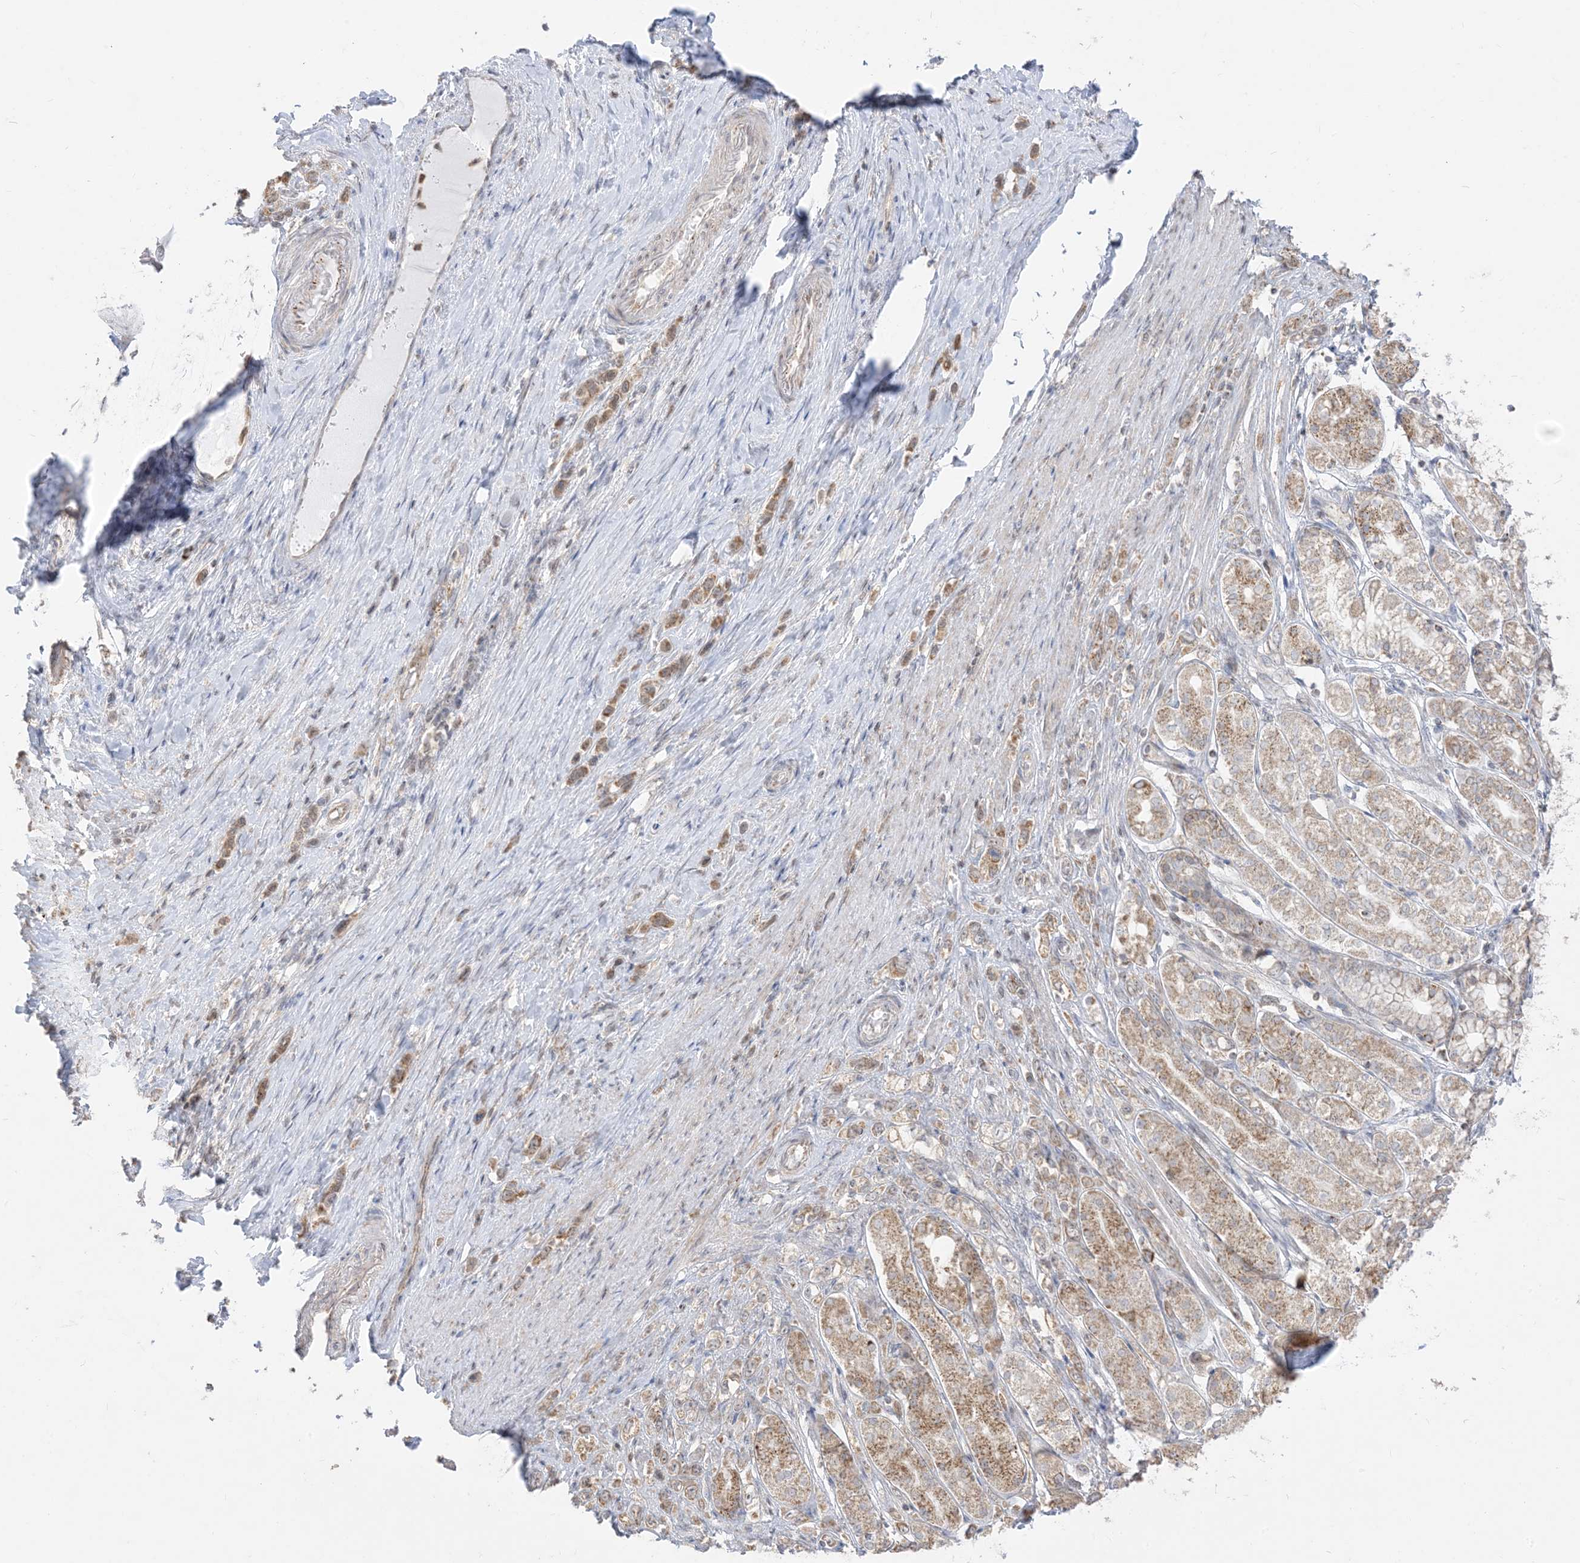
{"staining": {"intensity": "moderate", "quantity": ">75%", "location": "cytoplasmic/membranous"}, "tissue": "stomach cancer", "cell_type": "Tumor cells", "image_type": "cancer", "snomed": [{"axis": "morphology", "description": "Adenocarcinoma, NOS"}, {"axis": "topography", "description": "Stomach"}], "caption": "Immunohistochemistry (IHC) of adenocarcinoma (stomach) exhibits medium levels of moderate cytoplasmic/membranous expression in about >75% of tumor cells.", "gene": "KANSL3", "patient": {"sex": "female", "age": 65}}